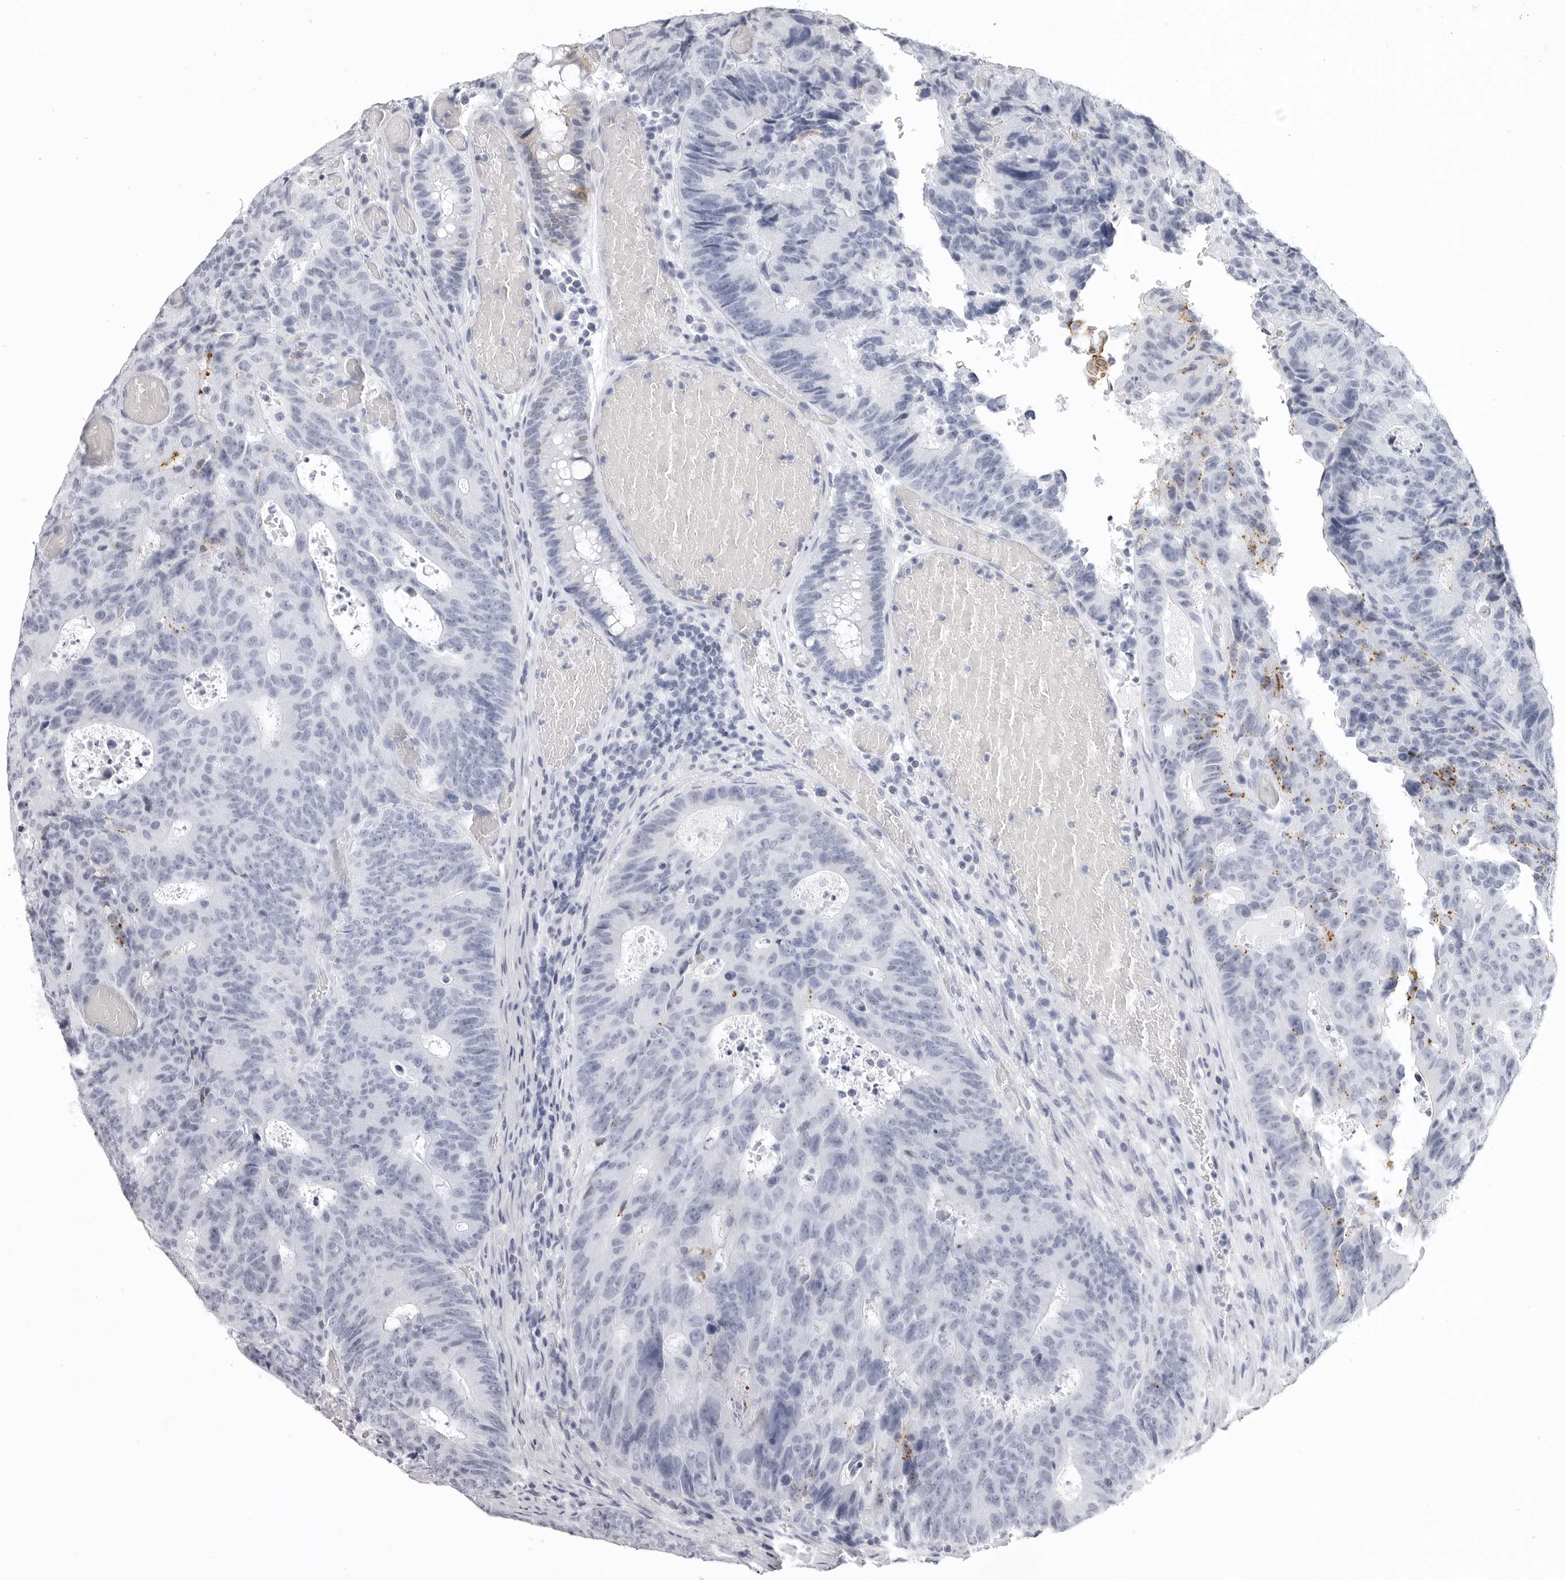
{"staining": {"intensity": "negative", "quantity": "none", "location": "none"}, "tissue": "colorectal cancer", "cell_type": "Tumor cells", "image_type": "cancer", "snomed": [{"axis": "morphology", "description": "Adenocarcinoma, NOS"}, {"axis": "topography", "description": "Colon"}], "caption": "High magnification brightfield microscopy of colorectal cancer (adenocarcinoma) stained with DAB (brown) and counterstained with hematoxylin (blue): tumor cells show no significant staining.", "gene": "LGALS4", "patient": {"sex": "male", "age": 87}}